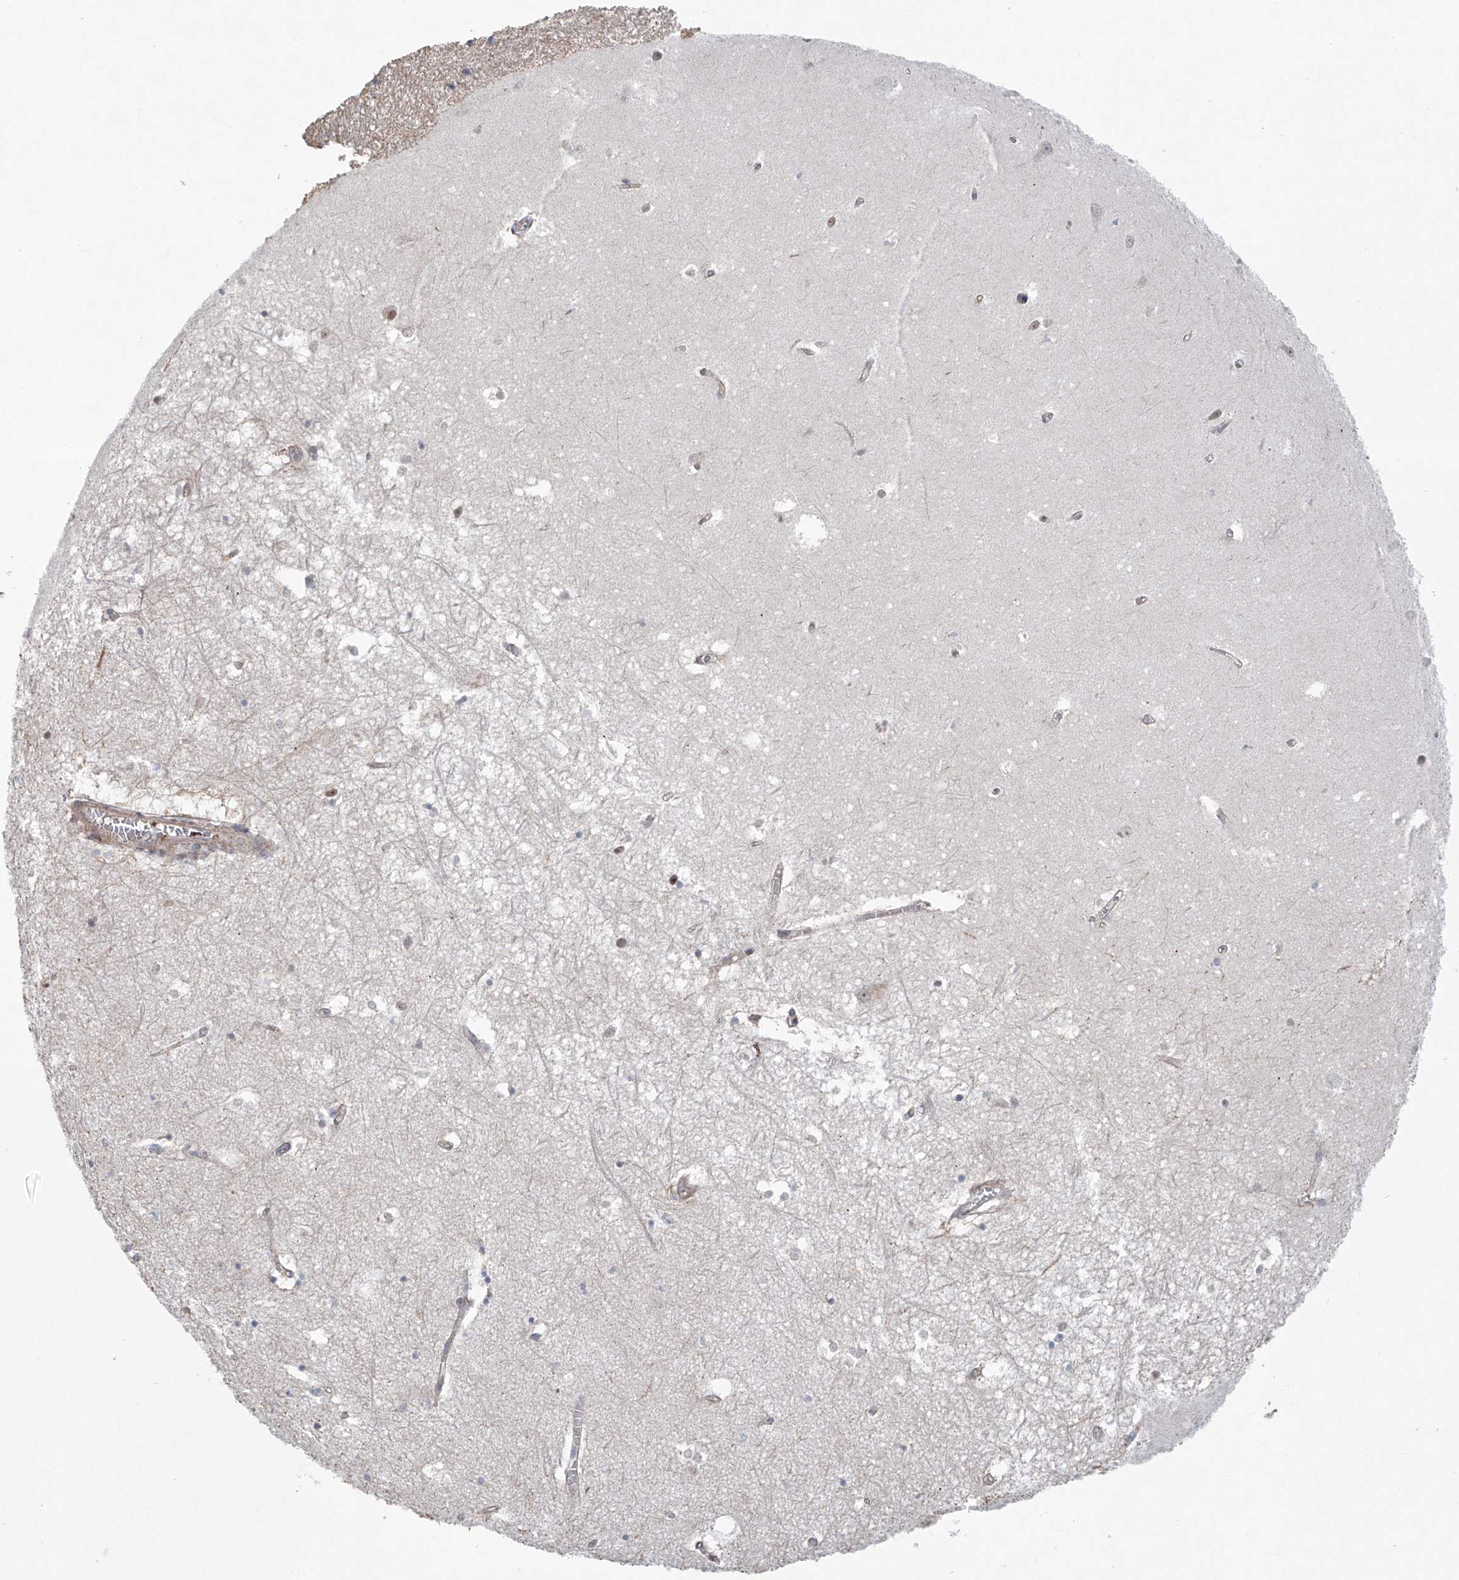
{"staining": {"intensity": "negative", "quantity": "none", "location": "none"}, "tissue": "hippocampus", "cell_type": "Glial cells", "image_type": "normal", "snomed": [{"axis": "morphology", "description": "Normal tissue, NOS"}, {"axis": "topography", "description": "Hippocampus"}], "caption": "Immunohistochemistry histopathology image of unremarkable human hippocampus stained for a protein (brown), which displays no positivity in glial cells. (DAB (3,3'-diaminobenzidine) immunohistochemistry (IHC), high magnification).", "gene": "KLC4", "patient": {"sex": "female", "age": 64}}